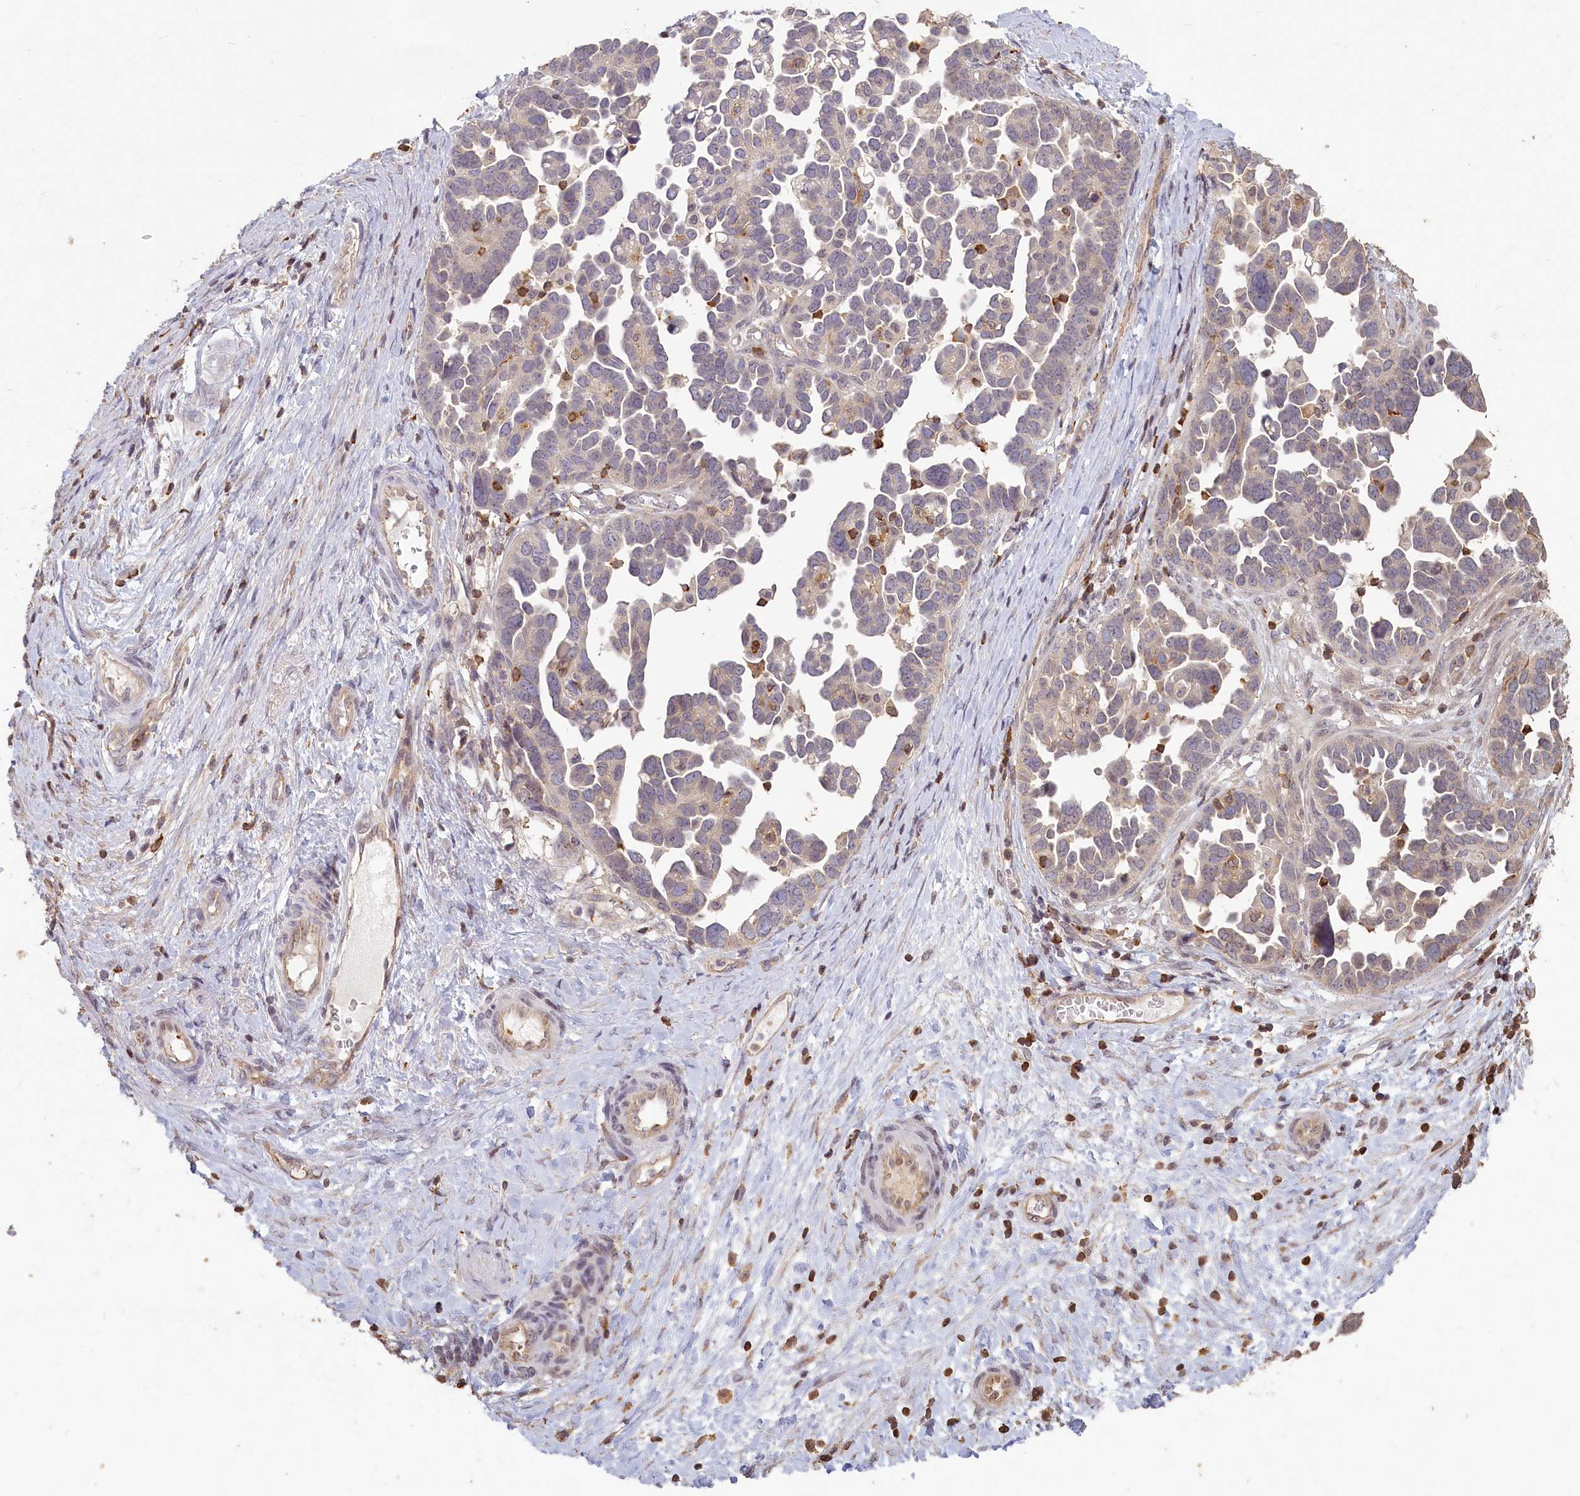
{"staining": {"intensity": "weak", "quantity": "<25%", "location": "cytoplasmic/membranous"}, "tissue": "ovarian cancer", "cell_type": "Tumor cells", "image_type": "cancer", "snomed": [{"axis": "morphology", "description": "Cystadenocarcinoma, serous, NOS"}, {"axis": "topography", "description": "Ovary"}], "caption": "An immunohistochemistry micrograph of ovarian cancer (serous cystadenocarcinoma) is shown. There is no staining in tumor cells of ovarian cancer (serous cystadenocarcinoma).", "gene": "MADD", "patient": {"sex": "female", "age": 54}}